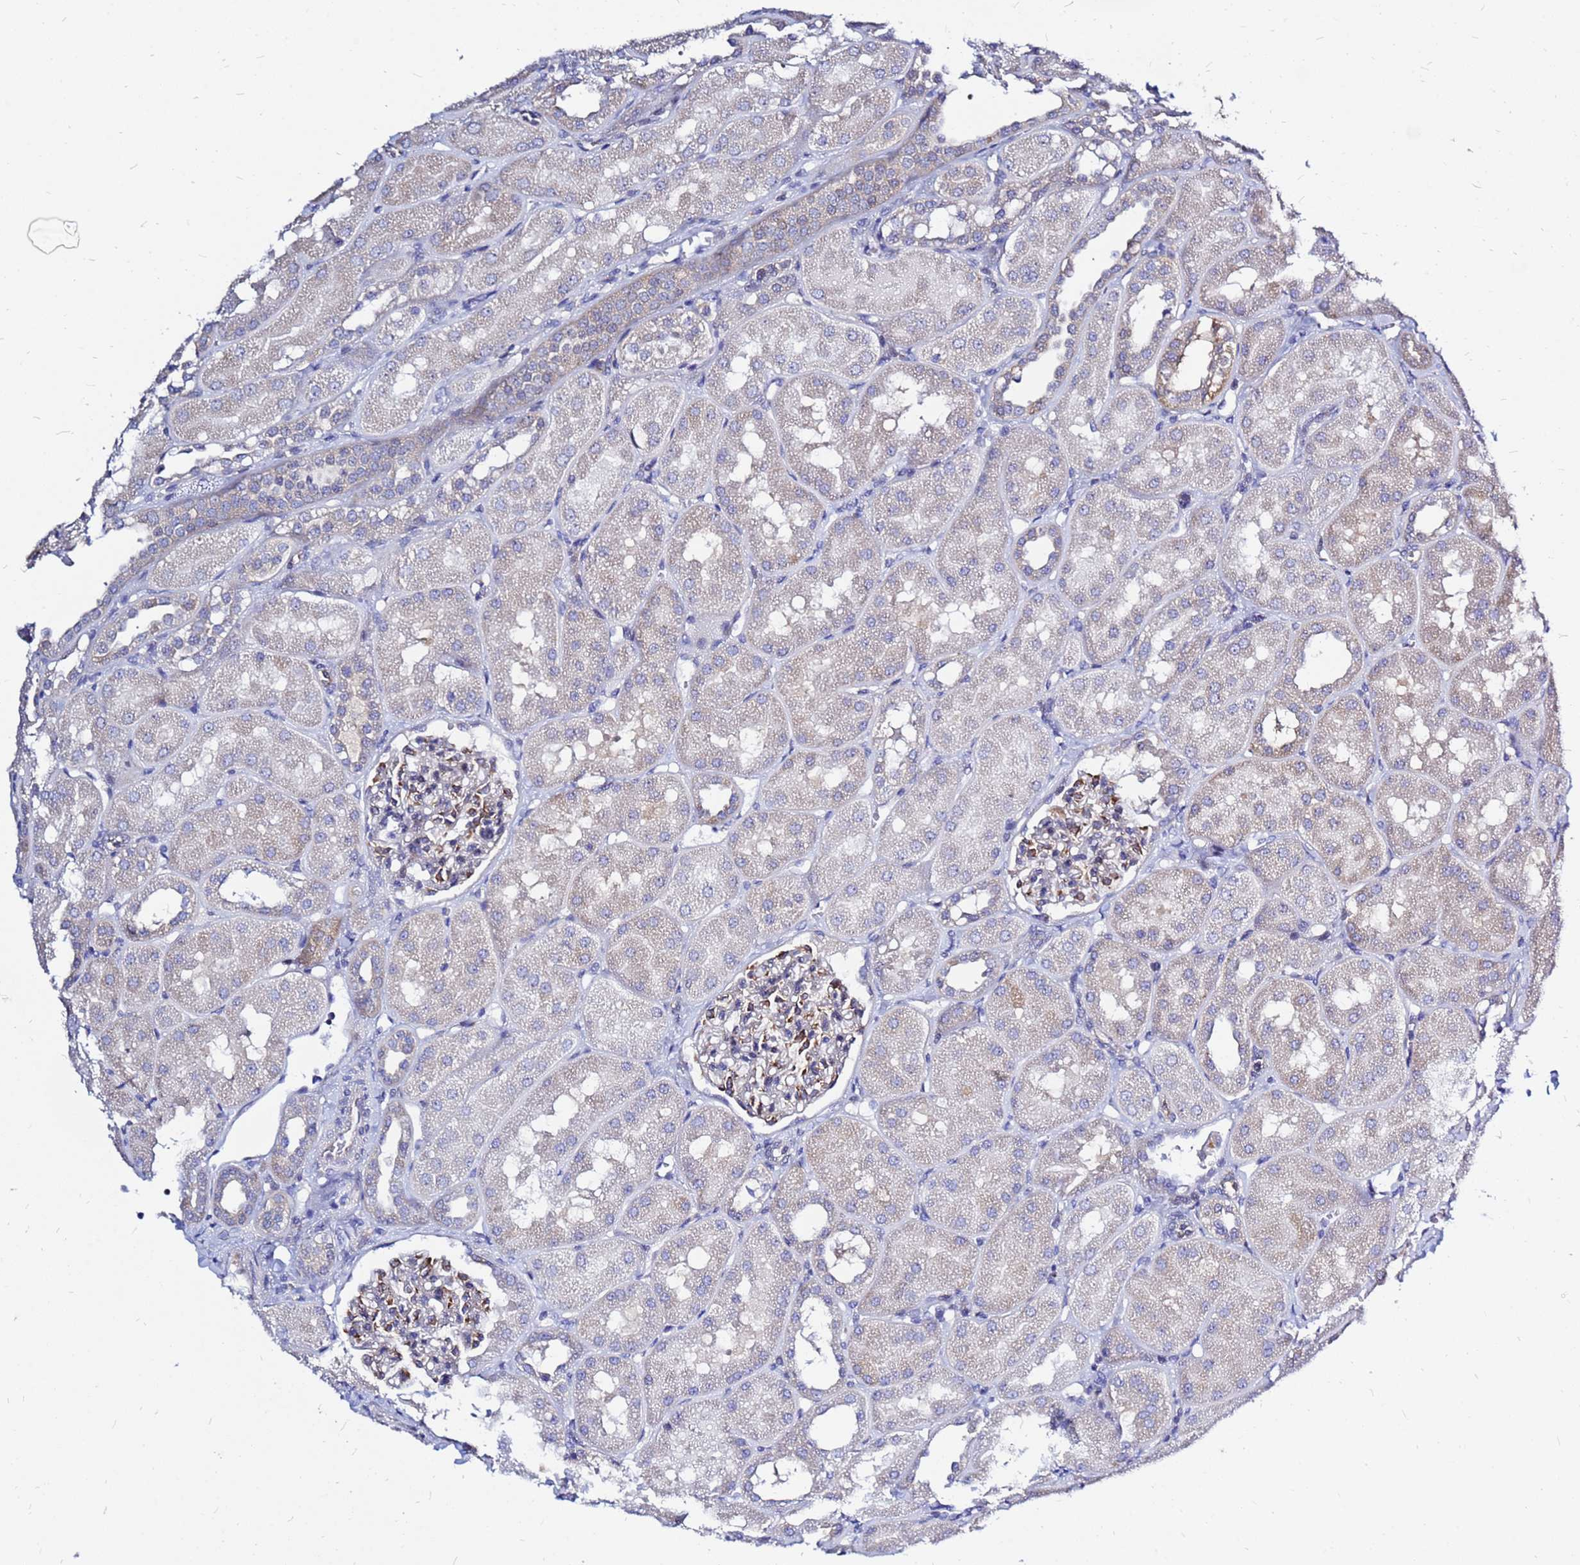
{"staining": {"intensity": "moderate", "quantity": "<25%", "location": "cytoplasmic/membranous"}, "tissue": "kidney", "cell_type": "Cells in glomeruli", "image_type": "normal", "snomed": [{"axis": "morphology", "description": "Normal tissue, NOS"}, {"axis": "topography", "description": "Kidney"}, {"axis": "topography", "description": "Urinary bladder"}], "caption": "Kidney stained with immunohistochemistry (IHC) shows moderate cytoplasmic/membranous positivity in approximately <25% of cells in glomeruli.", "gene": "MOB2", "patient": {"sex": "male", "age": 16}}